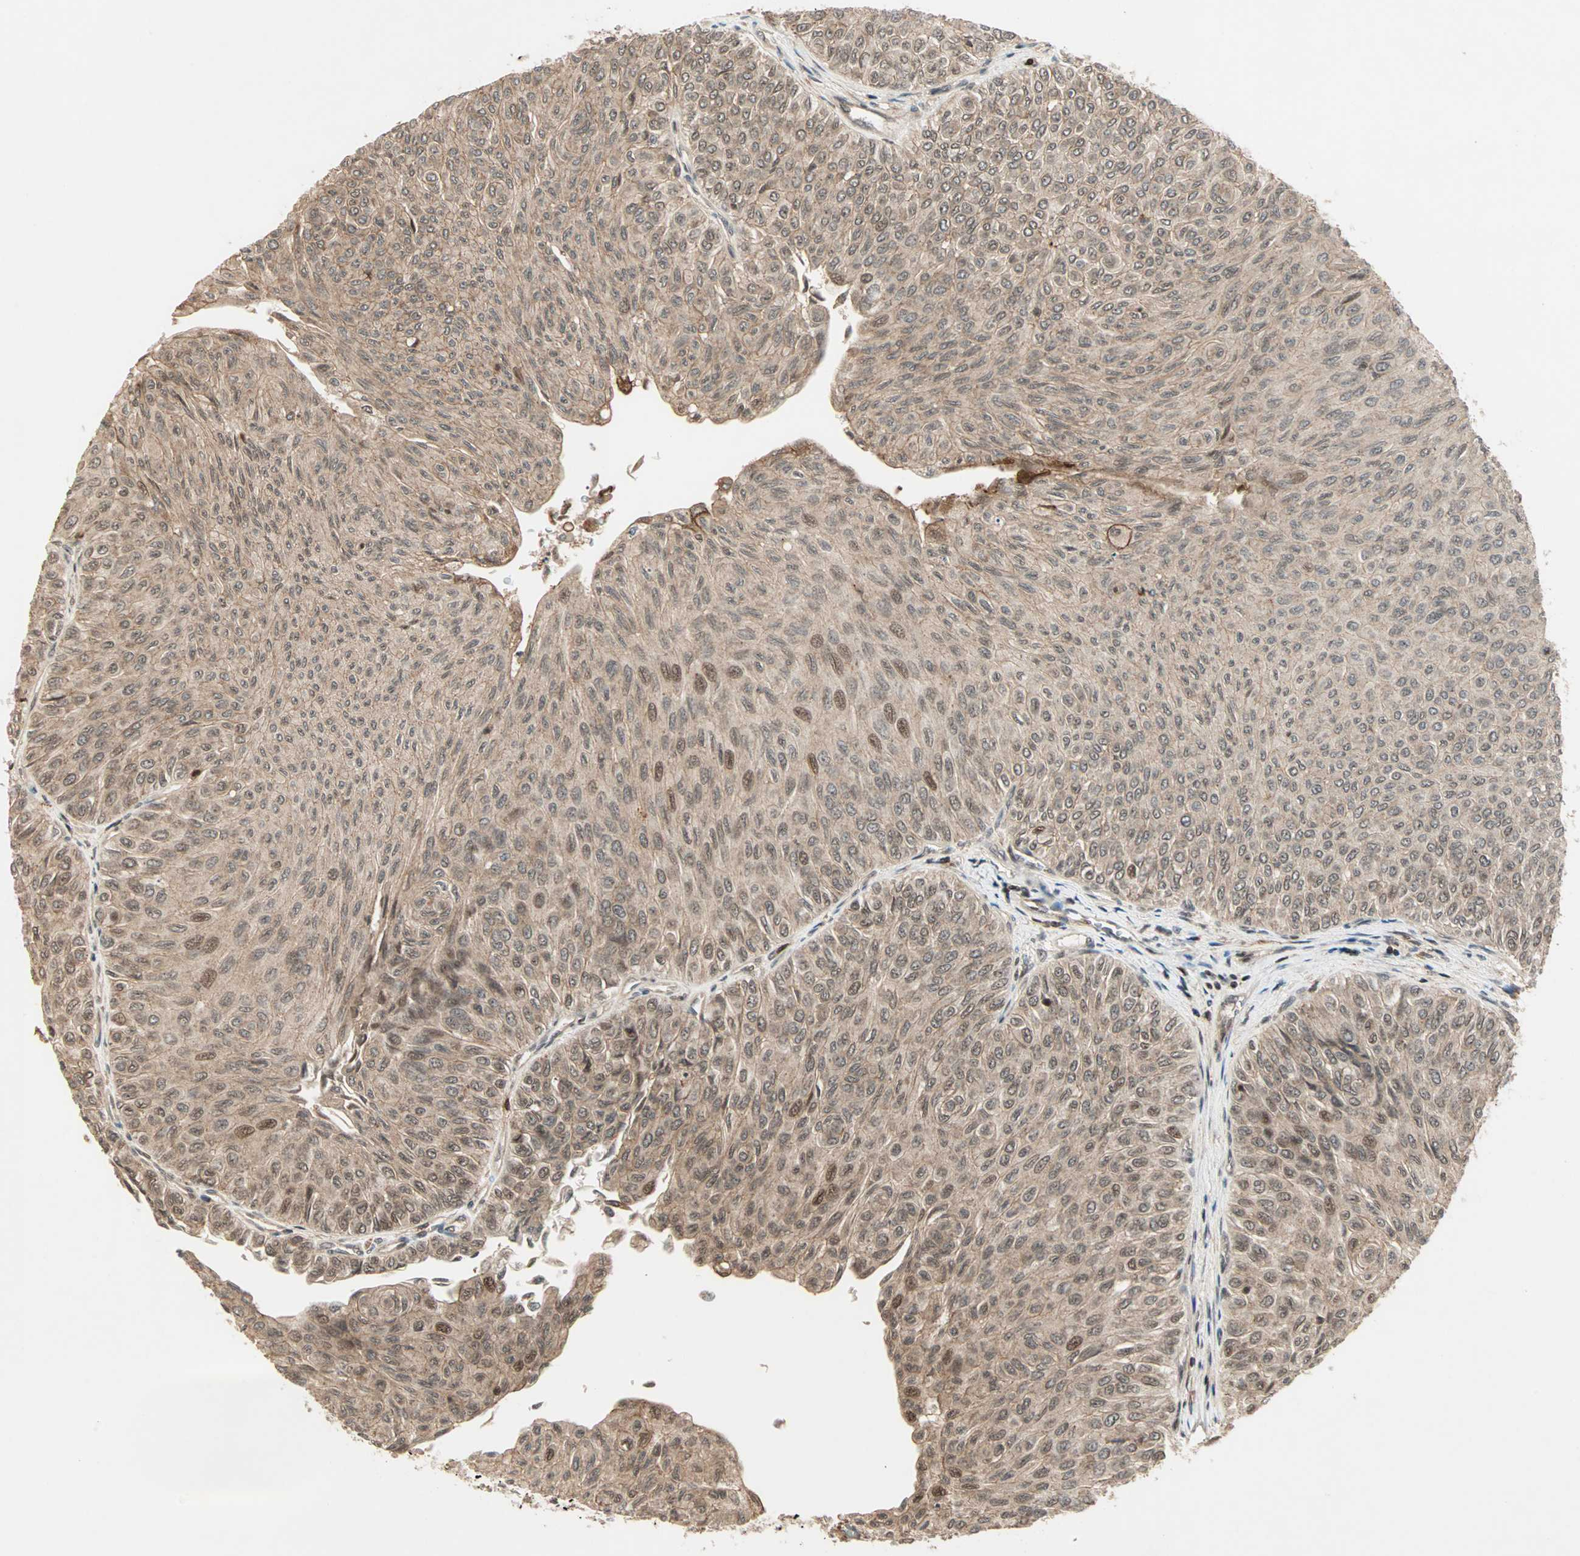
{"staining": {"intensity": "moderate", "quantity": ">75%", "location": "cytoplasmic/membranous,nuclear"}, "tissue": "urothelial cancer", "cell_type": "Tumor cells", "image_type": "cancer", "snomed": [{"axis": "morphology", "description": "Urothelial carcinoma, Low grade"}, {"axis": "topography", "description": "Urinary bladder"}], "caption": "This is an image of immunohistochemistry staining of urothelial cancer, which shows moderate positivity in the cytoplasmic/membranous and nuclear of tumor cells.", "gene": "ZBED9", "patient": {"sex": "male", "age": 78}}